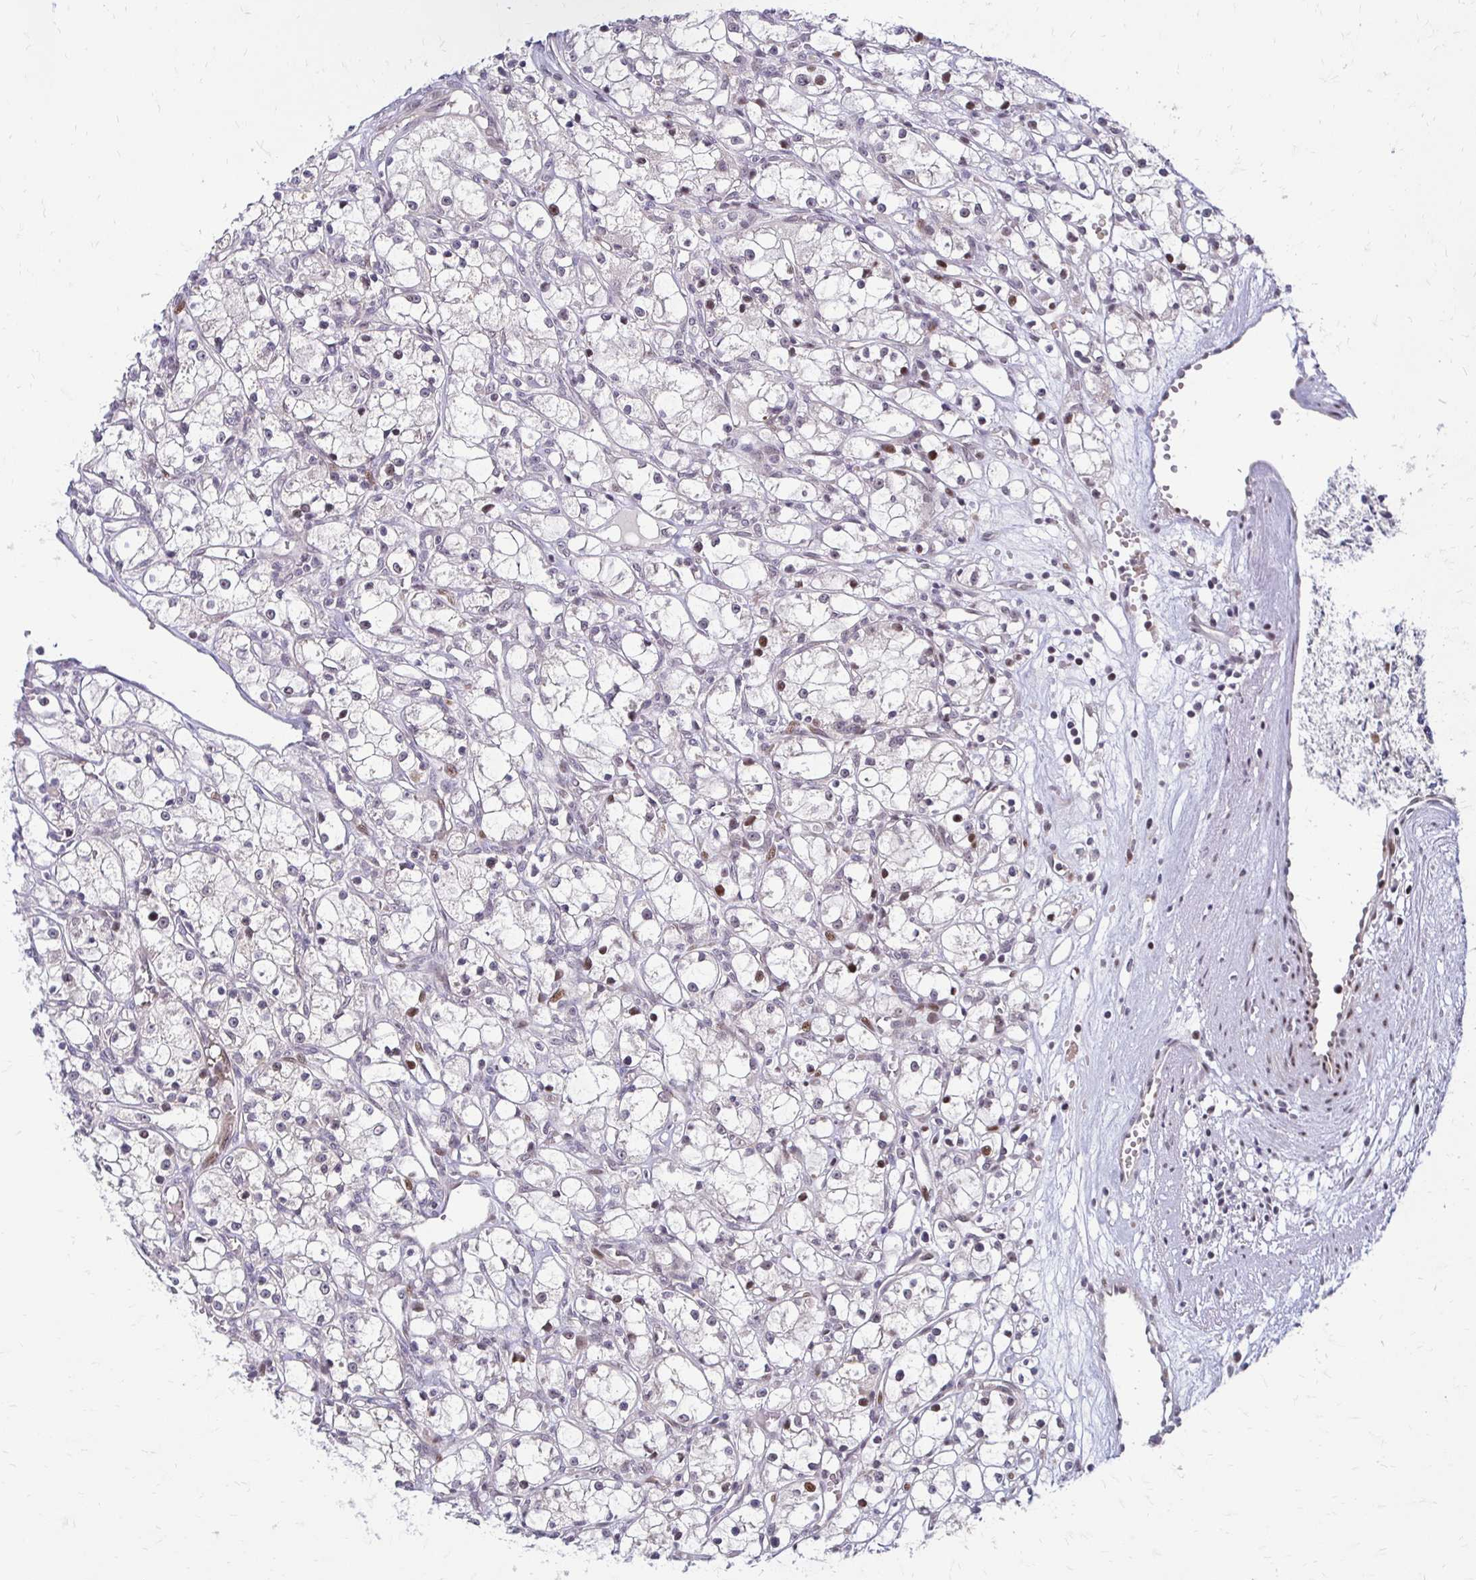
{"staining": {"intensity": "moderate", "quantity": "<25%", "location": "nuclear"}, "tissue": "renal cancer", "cell_type": "Tumor cells", "image_type": "cancer", "snomed": [{"axis": "morphology", "description": "Adenocarcinoma, NOS"}, {"axis": "topography", "description": "Kidney"}], "caption": "IHC histopathology image of neoplastic tissue: human adenocarcinoma (renal) stained using IHC shows low levels of moderate protein expression localized specifically in the nuclear of tumor cells, appearing as a nuclear brown color.", "gene": "TRIR", "patient": {"sex": "female", "age": 59}}